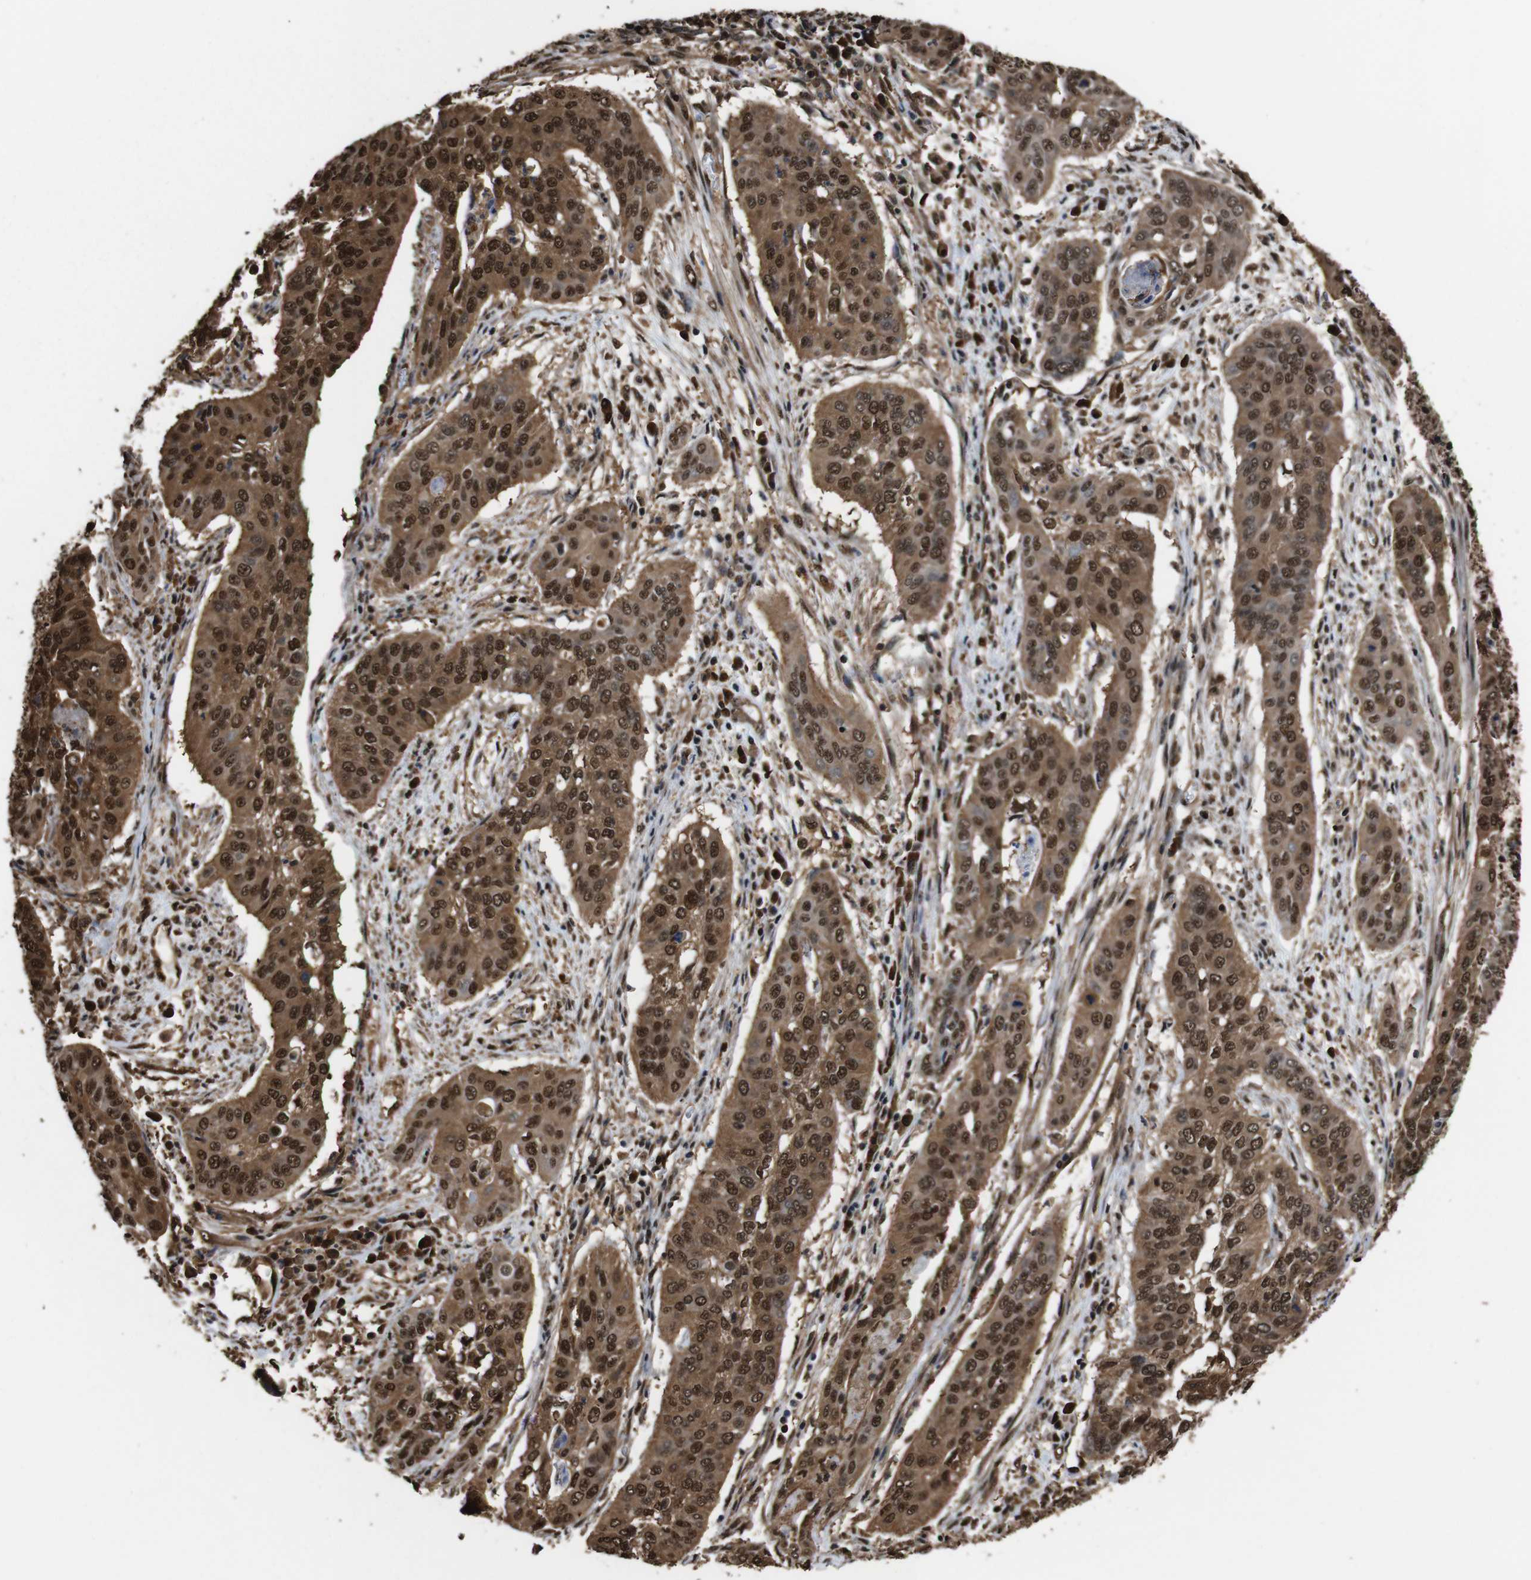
{"staining": {"intensity": "moderate", "quantity": ">75%", "location": "cytoplasmic/membranous,nuclear"}, "tissue": "cervical cancer", "cell_type": "Tumor cells", "image_type": "cancer", "snomed": [{"axis": "morphology", "description": "Squamous cell carcinoma, NOS"}, {"axis": "topography", "description": "Cervix"}], "caption": "The micrograph displays immunohistochemical staining of cervical squamous cell carcinoma. There is moderate cytoplasmic/membranous and nuclear positivity is appreciated in about >75% of tumor cells.", "gene": "VCP", "patient": {"sex": "female", "age": 39}}